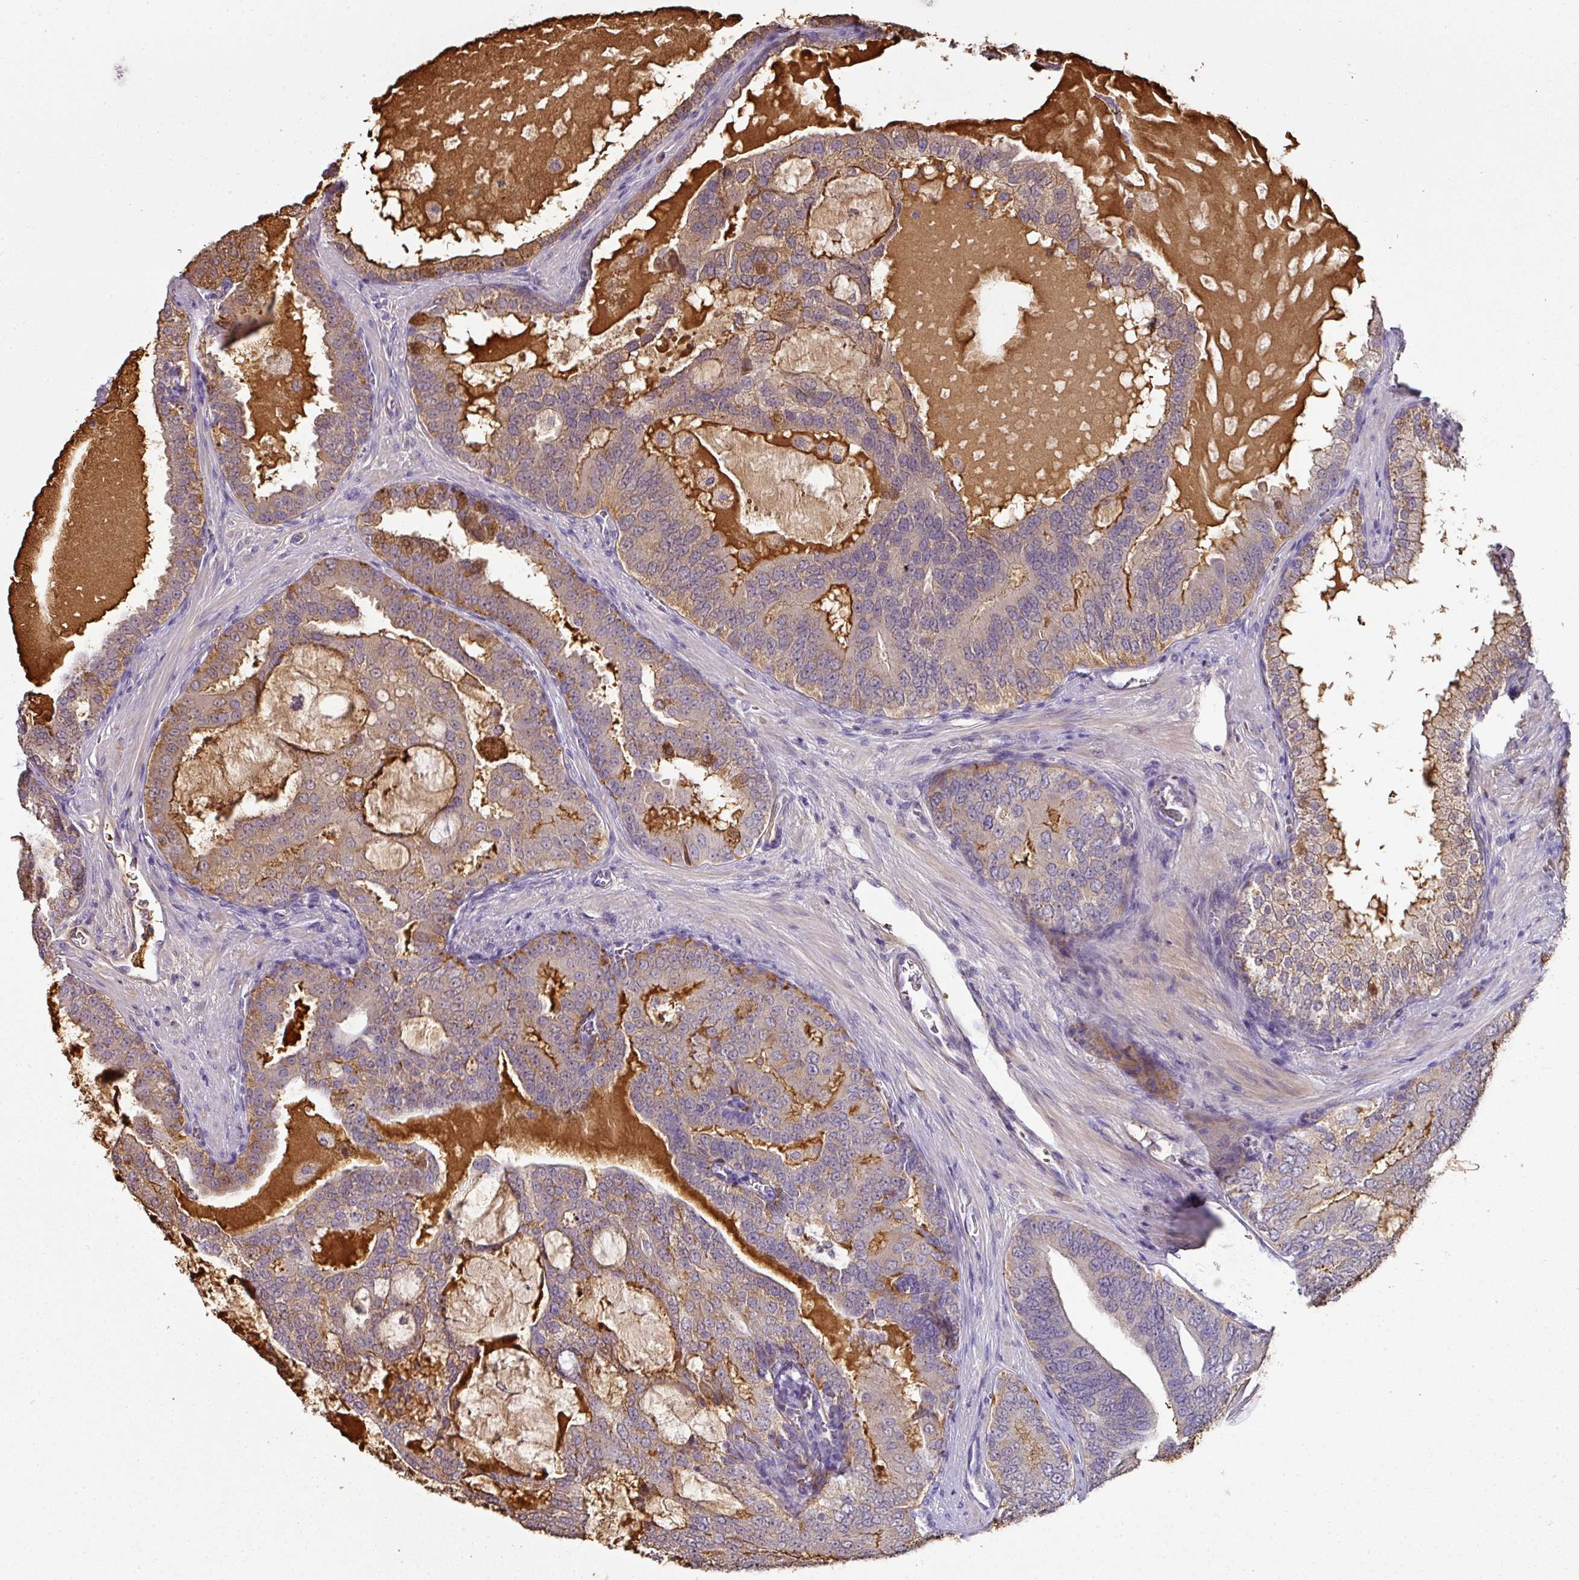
{"staining": {"intensity": "strong", "quantity": "<25%", "location": "cytoplasmic/membranous"}, "tissue": "prostate cancer", "cell_type": "Tumor cells", "image_type": "cancer", "snomed": [{"axis": "morphology", "description": "Adenocarcinoma, High grade"}, {"axis": "topography", "description": "Prostate"}], "caption": "Protein expression by IHC exhibits strong cytoplasmic/membranous expression in approximately <25% of tumor cells in prostate cancer (high-grade adenocarcinoma).", "gene": "CCZ1", "patient": {"sex": "male", "age": 55}}